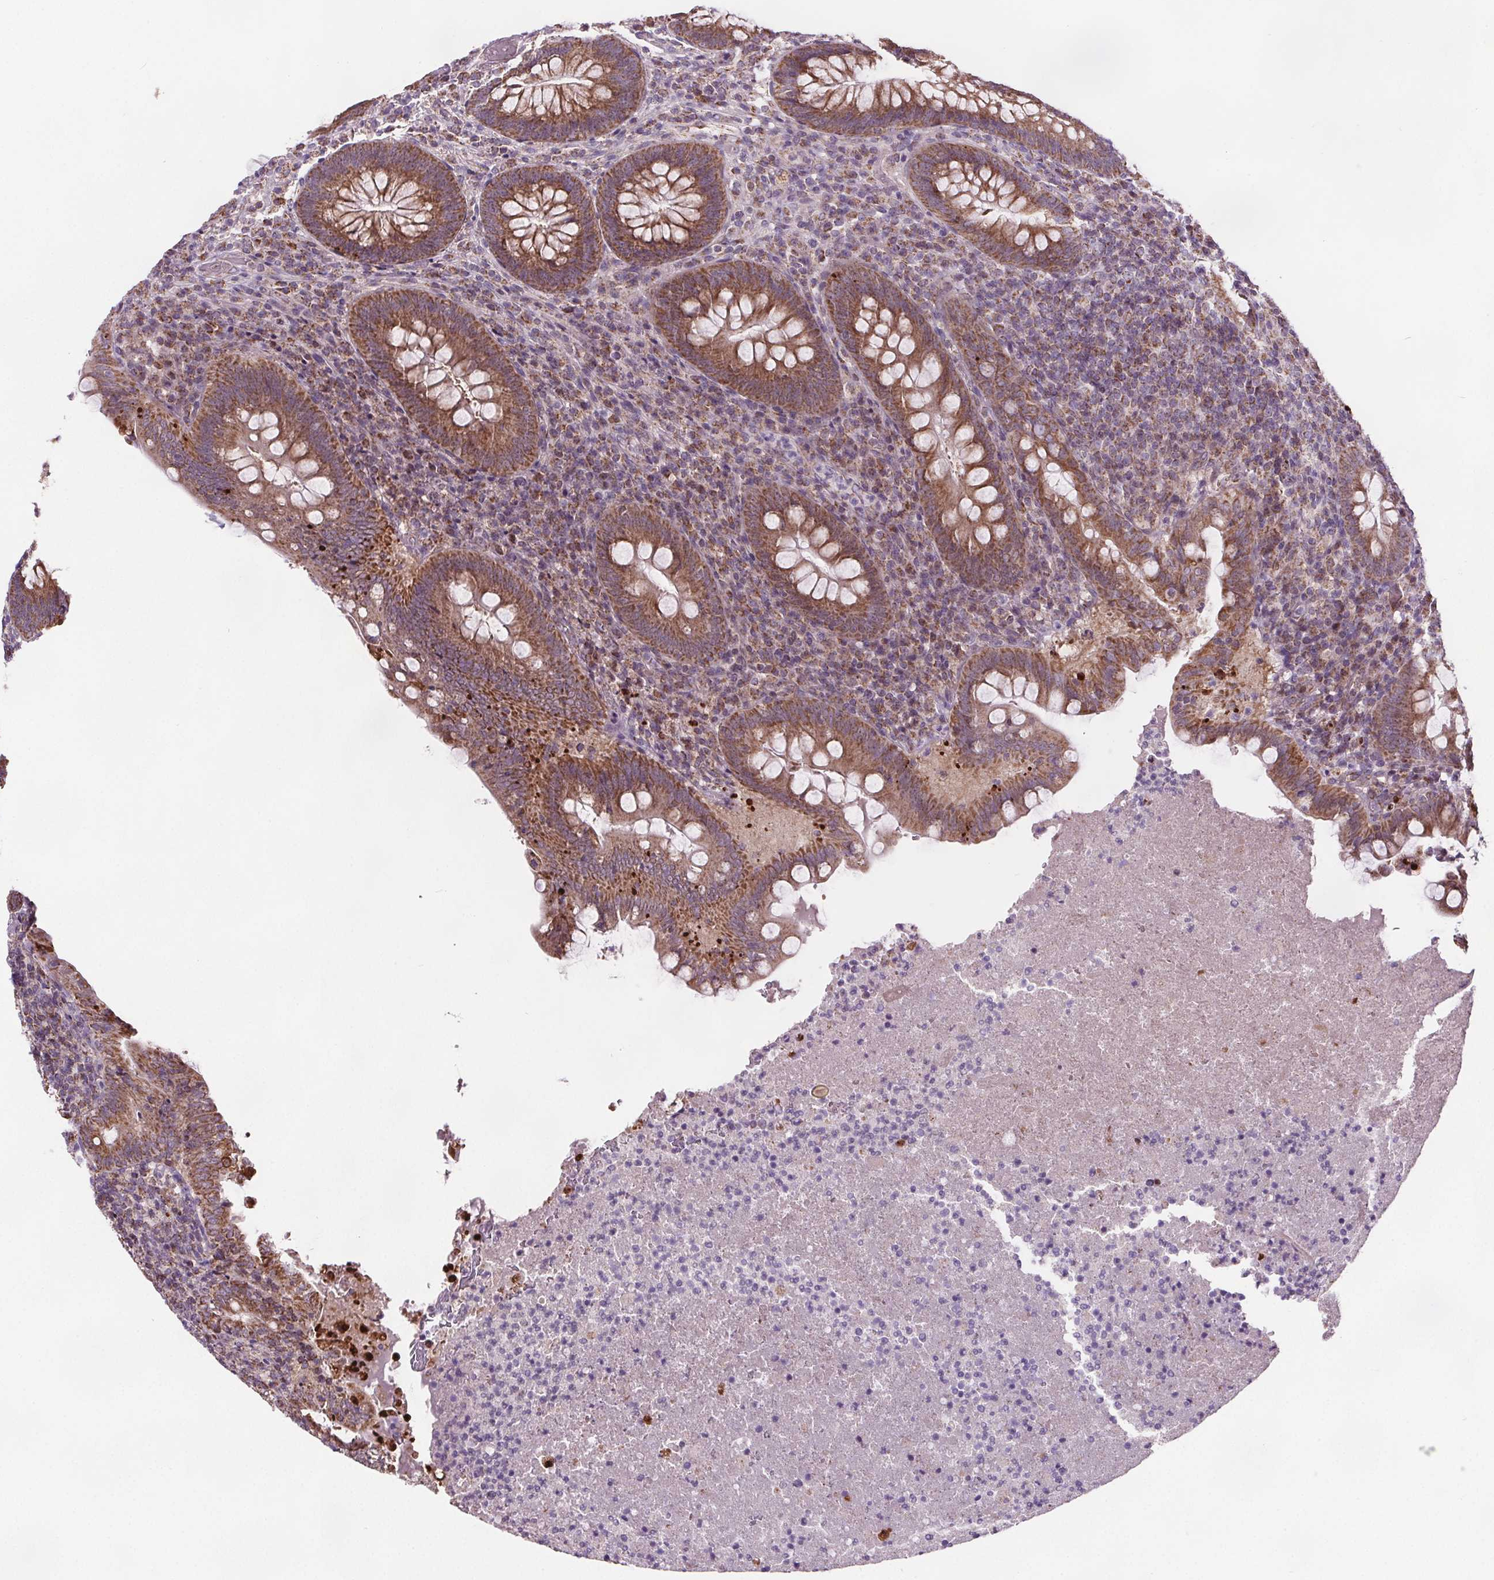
{"staining": {"intensity": "moderate", "quantity": ">75%", "location": "cytoplasmic/membranous"}, "tissue": "appendix", "cell_type": "Glandular cells", "image_type": "normal", "snomed": [{"axis": "morphology", "description": "Normal tissue, NOS"}, {"axis": "topography", "description": "Appendix"}], "caption": "This micrograph exhibits benign appendix stained with IHC to label a protein in brown. The cytoplasmic/membranous of glandular cells show moderate positivity for the protein. Nuclei are counter-stained blue.", "gene": "SUCLA2", "patient": {"sex": "male", "age": 47}}